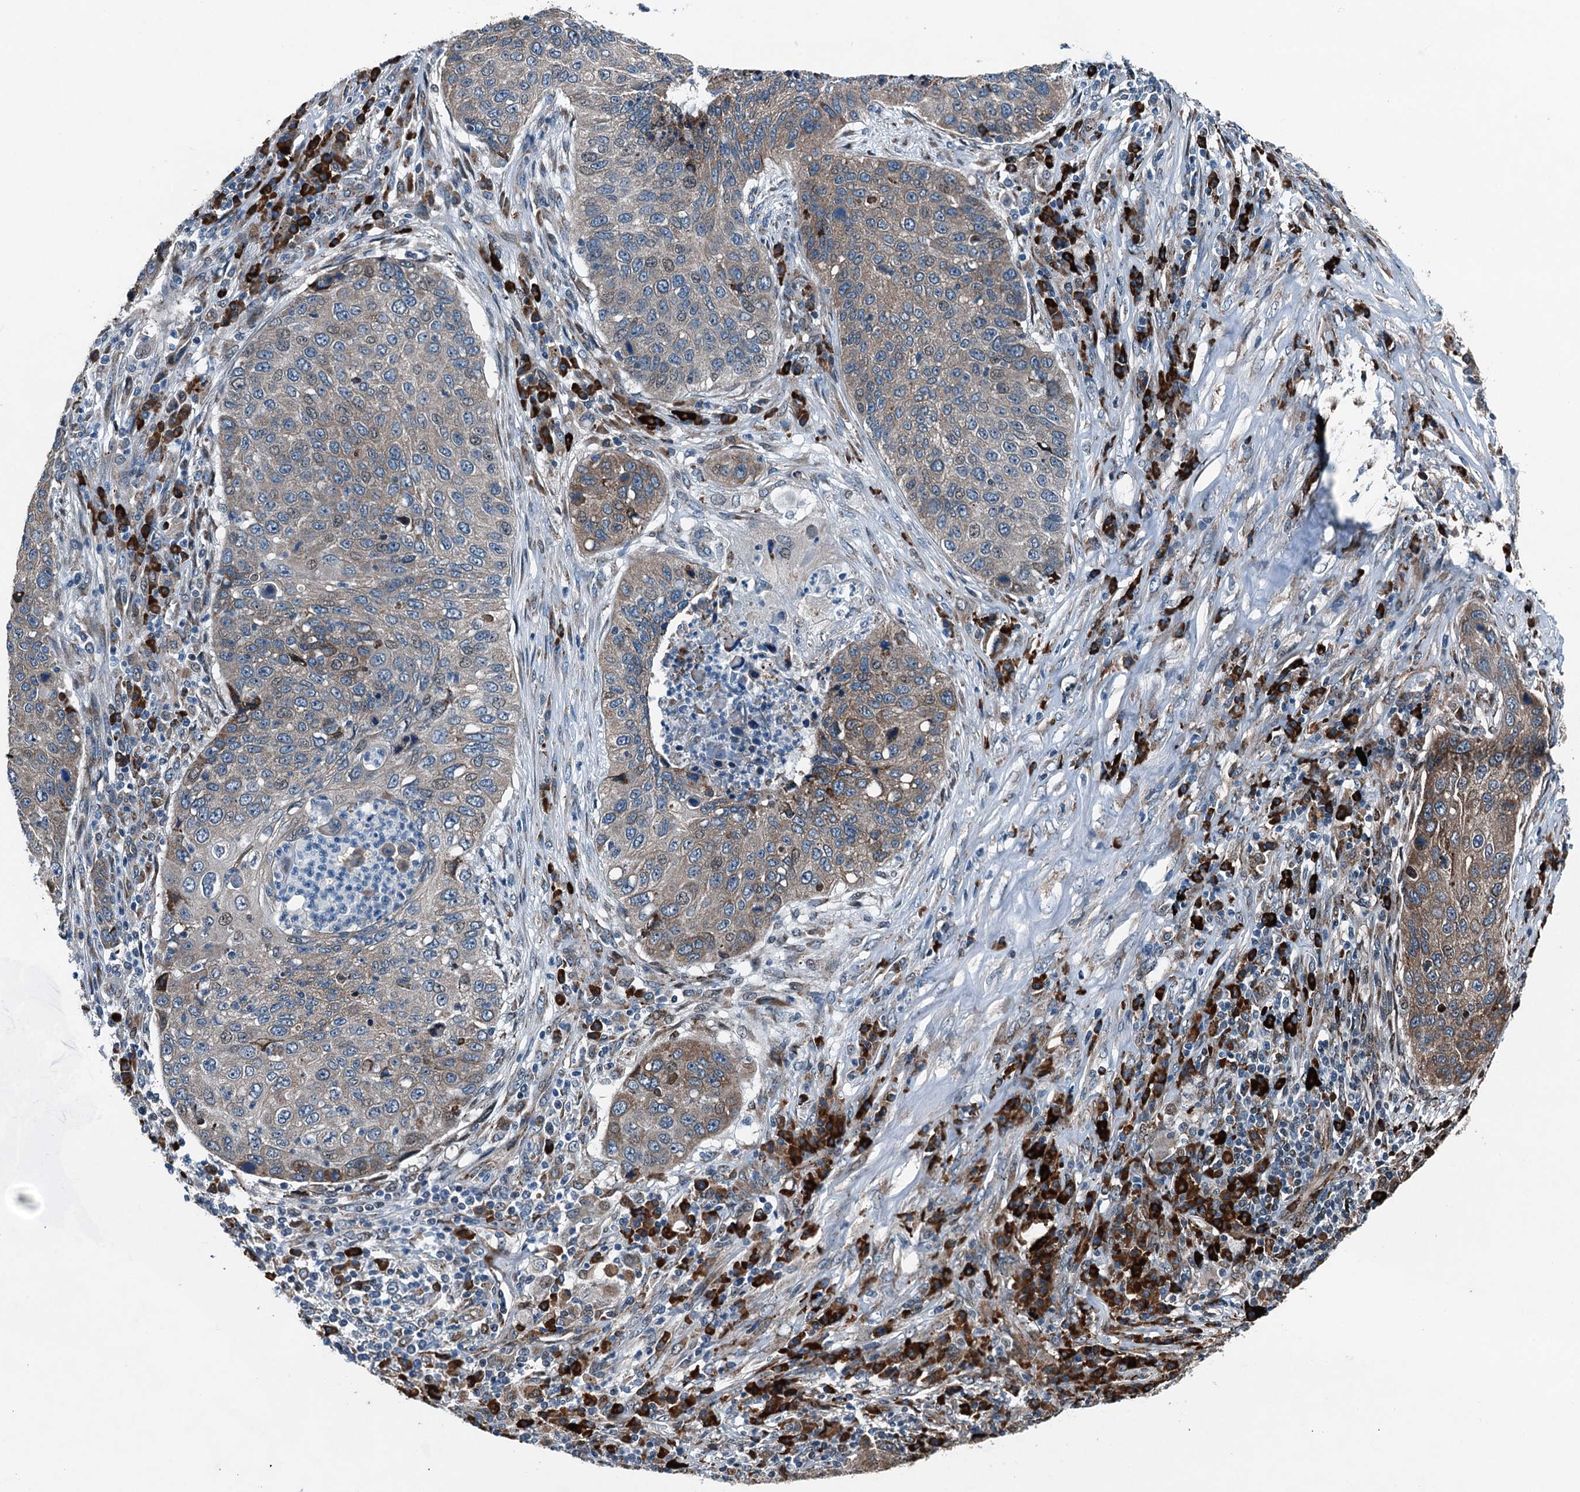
{"staining": {"intensity": "moderate", "quantity": "<25%", "location": "cytoplasmic/membranous"}, "tissue": "lung cancer", "cell_type": "Tumor cells", "image_type": "cancer", "snomed": [{"axis": "morphology", "description": "Squamous cell carcinoma, NOS"}, {"axis": "topography", "description": "Lung"}], "caption": "A low amount of moderate cytoplasmic/membranous positivity is identified in about <25% of tumor cells in squamous cell carcinoma (lung) tissue.", "gene": "TAMALIN", "patient": {"sex": "female", "age": 63}}